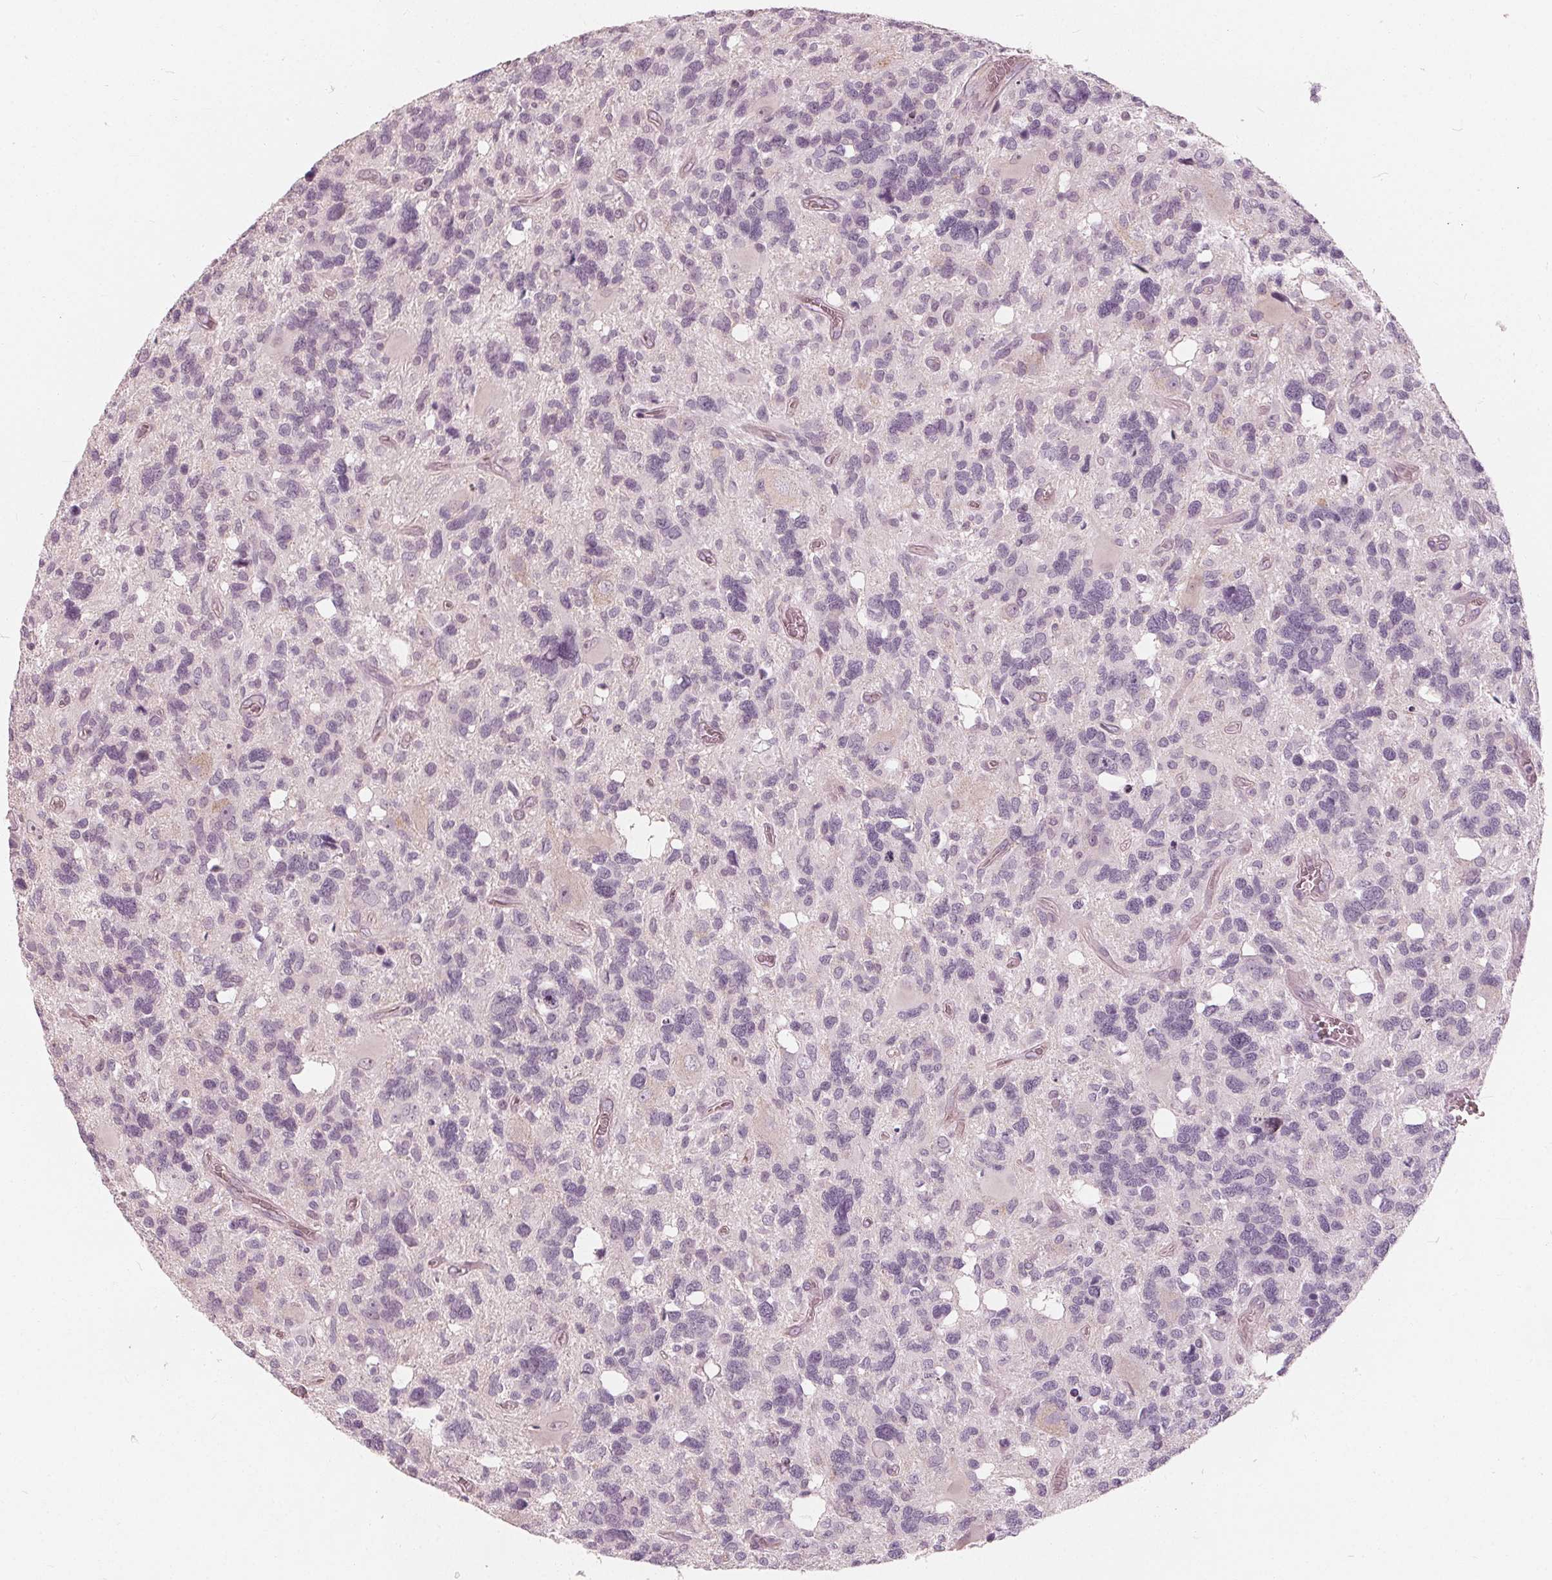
{"staining": {"intensity": "negative", "quantity": "none", "location": "none"}, "tissue": "glioma", "cell_type": "Tumor cells", "image_type": "cancer", "snomed": [{"axis": "morphology", "description": "Glioma, malignant, High grade"}, {"axis": "topography", "description": "Brain"}], "caption": "This is an IHC micrograph of human malignant glioma (high-grade). There is no positivity in tumor cells.", "gene": "SAT2", "patient": {"sex": "male", "age": 49}}